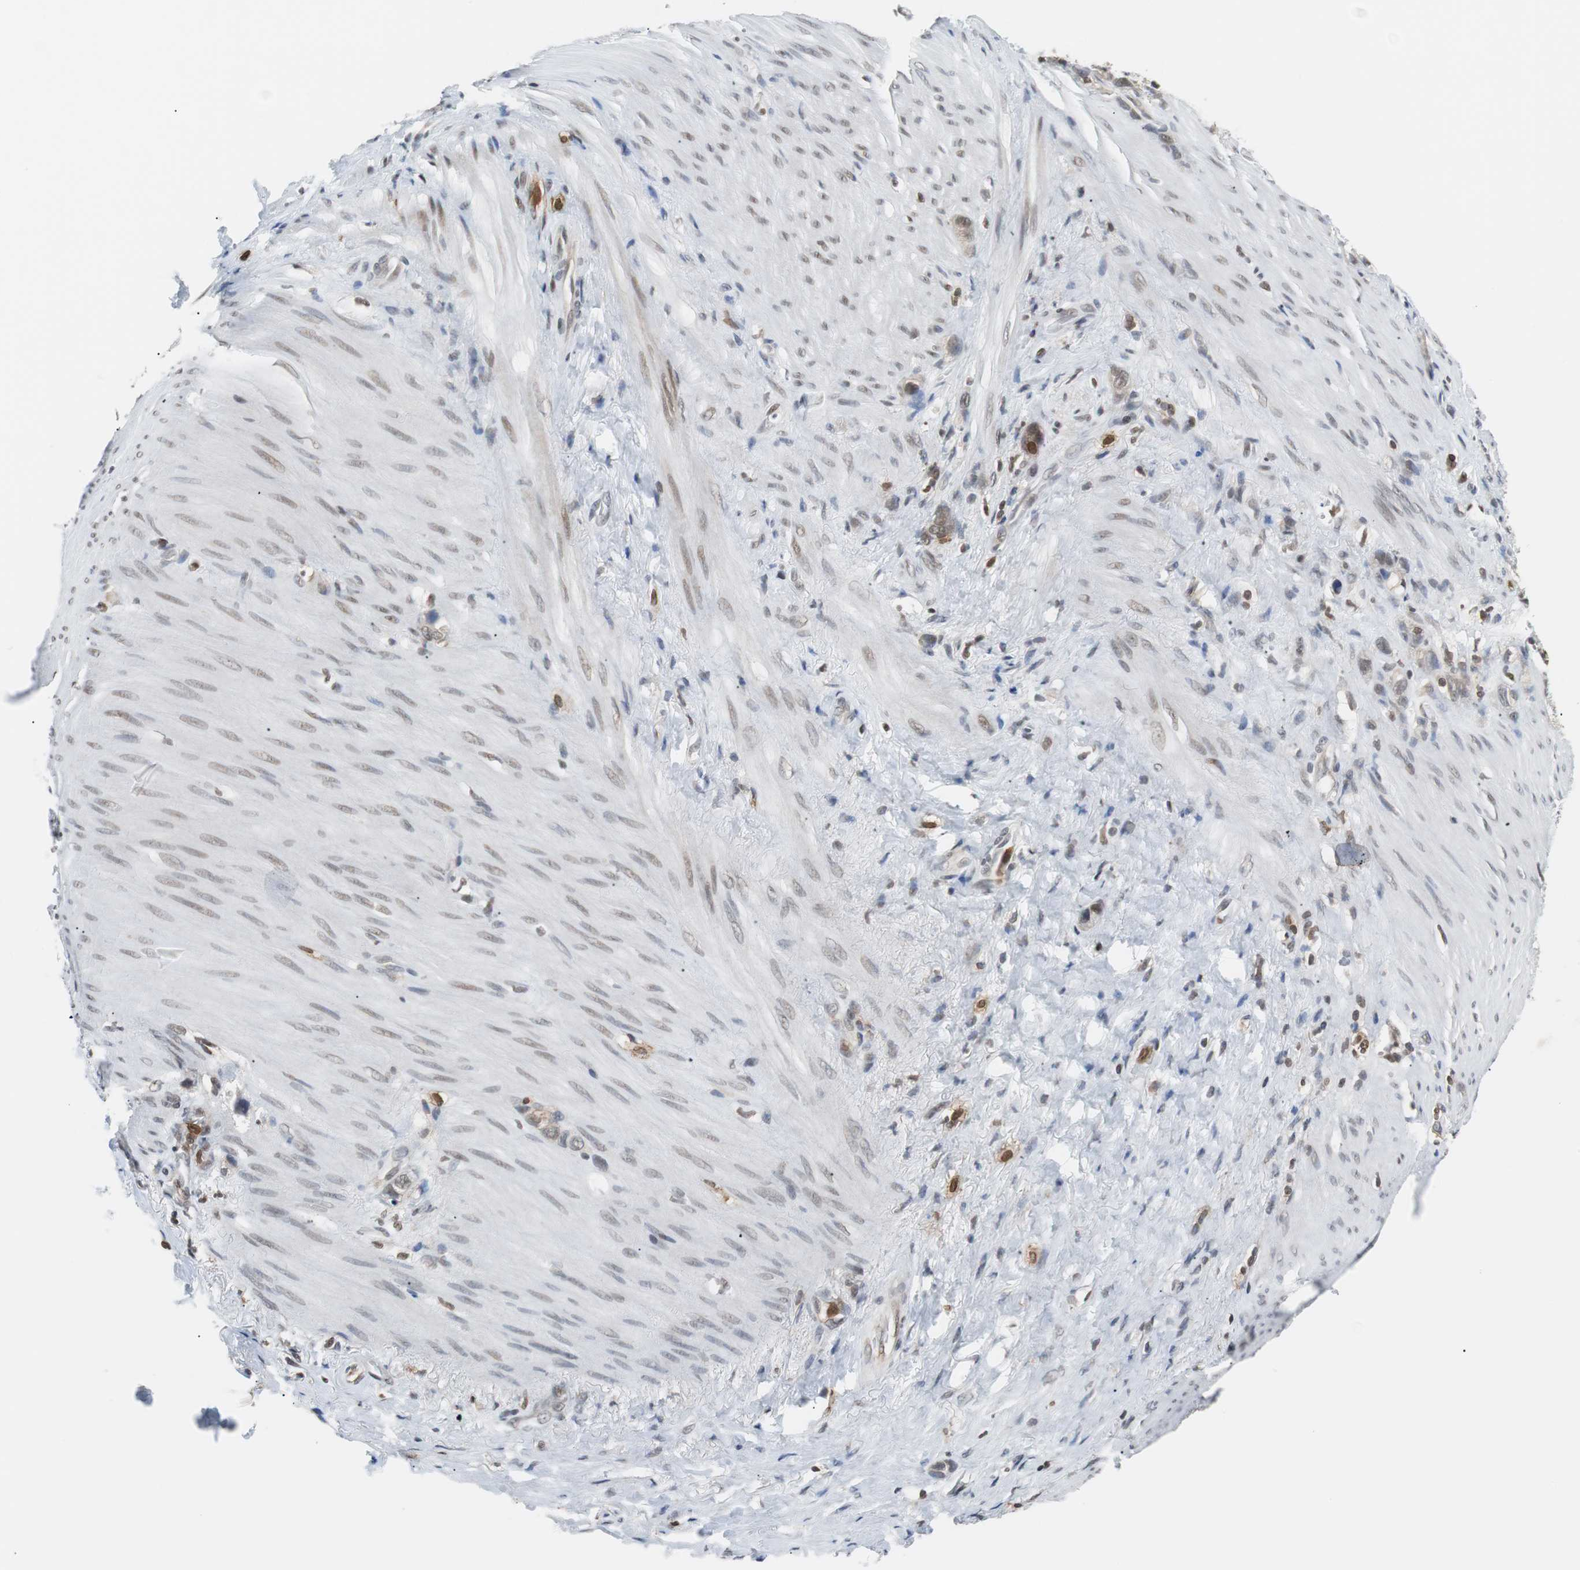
{"staining": {"intensity": "moderate", "quantity": "25%-75%", "location": "cytoplasmic/membranous,nuclear"}, "tissue": "stomach cancer", "cell_type": "Tumor cells", "image_type": "cancer", "snomed": [{"axis": "morphology", "description": "Normal tissue, NOS"}, {"axis": "morphology", "description": "Adenocarcinoma, NOS"}, {"axis": "morphology", "description": "Adenocarcinoma, High grade"}, {"axis": "topography", "description": "Stomach, upper"}, {"axis": "topography", "description": "Stomach"}], "caption": "The immunohistochemical stain shows moderate cytoplasmic/membranous and nuclear positivity in tumor cells of stomach cancer tissue. (brown staining indicates protein expression, while blue staining denotes nuclei).", "gene": "SIRT1", "patient": {"sex": "female", "age": 65}}